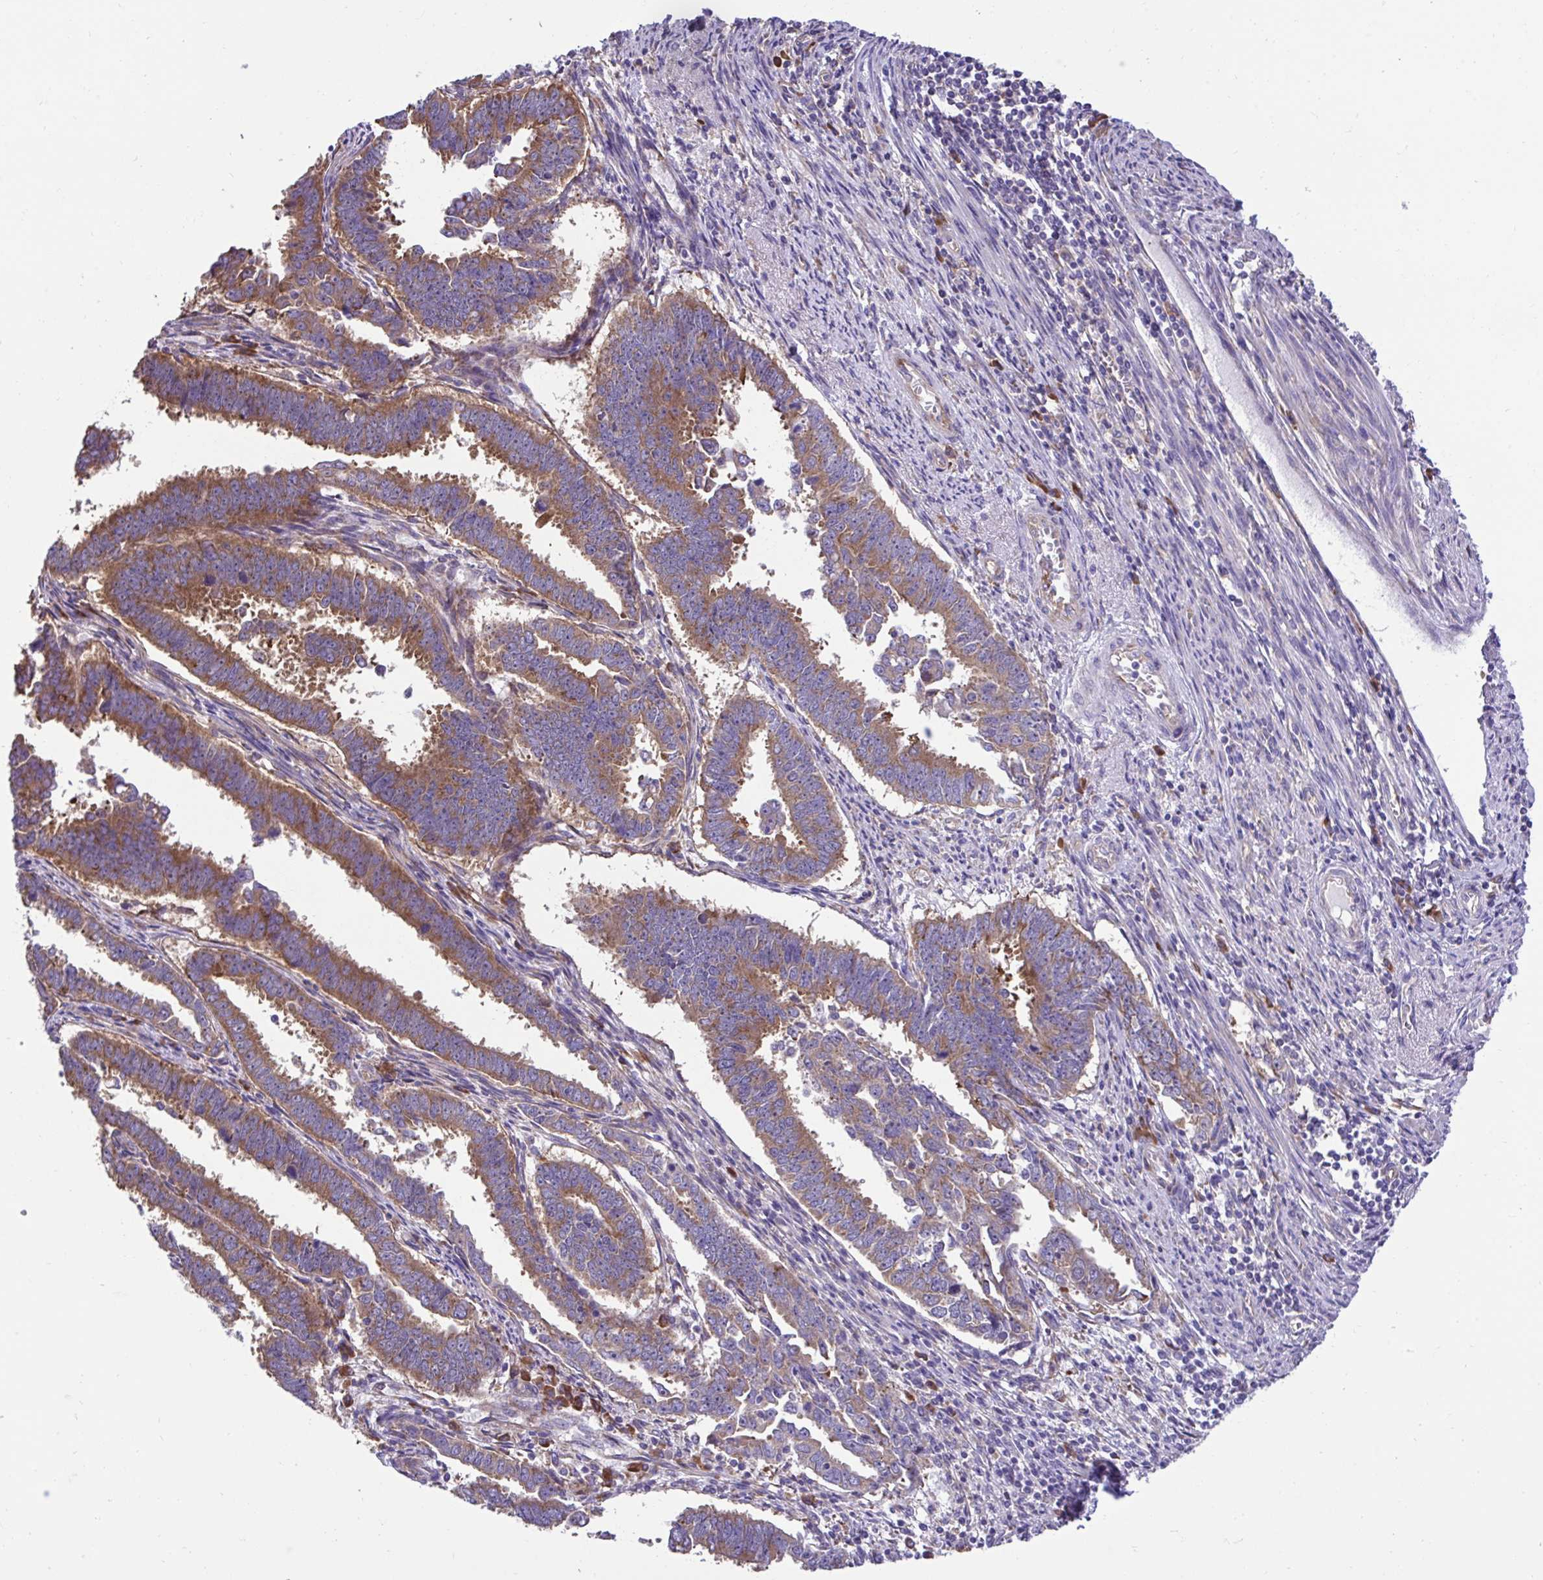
{"staining": {"intensity": "moderate", "quantity": ">75%", "location": "cytoplasmic/membranous"}, "tissue": "endometrial cancer", "cell_type": "Tumor cells", "image_type": "cancer", "snomed": [{"axis": "morphology", "description": "Adenocarcinoma, NOS"}, {"axis": "topography", "description": "Endometrium"}], "caption": "Endometrial cancer tissue displays moderate cytoplasmic/membranous staining in approximately >75% of tumor cells, visualized by immunohistochemistry.", "gene": "RPL7", "patient": {"sex": "female", "age": 75}}